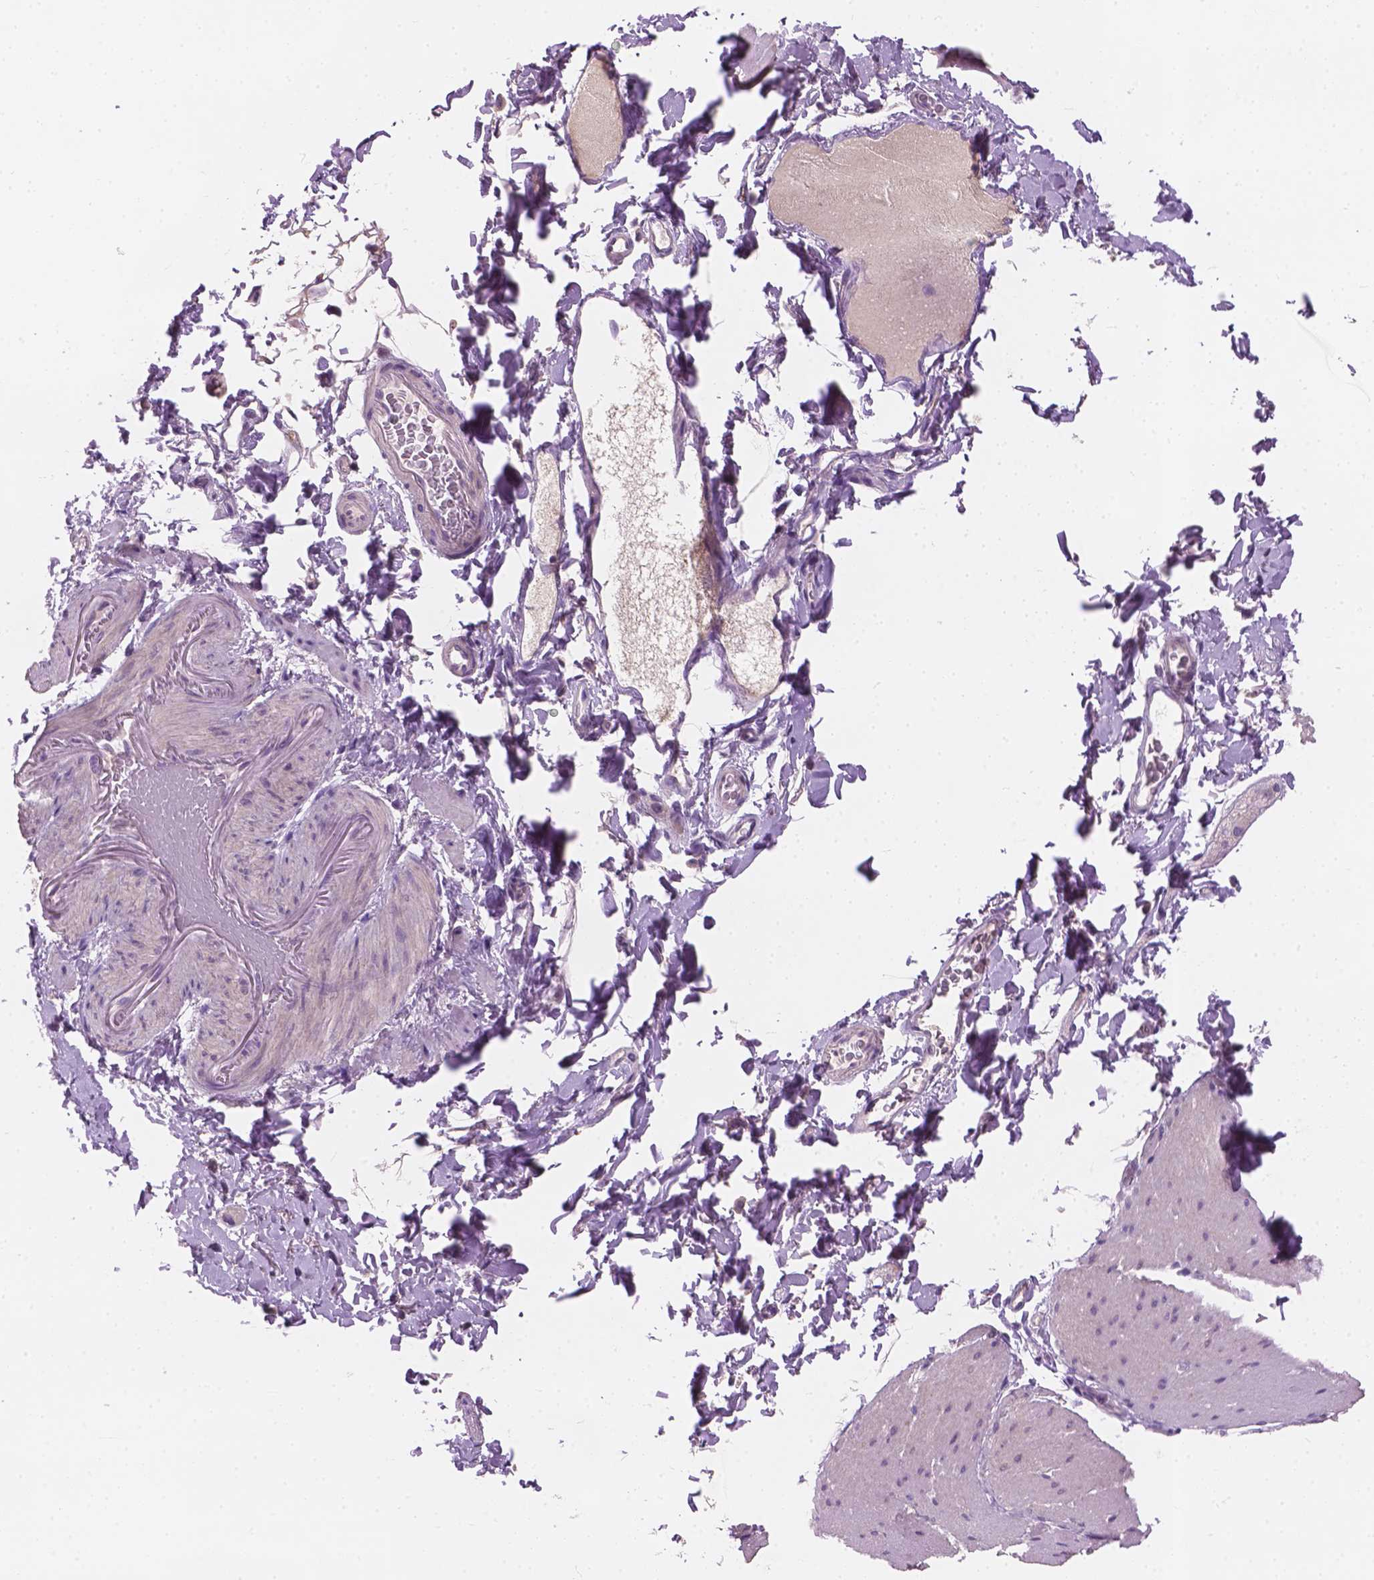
{"staining": {"intensity": "negative", "quantity": "none", "location": "none"}, "tissue": "smooth muscle", "cell_type": "Smooth muscle cells", "image_type": "normal", "snomed": [{"axis": "morphology", "description": "Normal tissue, NOS"}, {"axis": "topography", "description": "Smooth muscle"}, {"axis": "topography", "description": "Colon"}], "caption": "This is an immunohistochemistry (IHC) histopathology image of benign human smooth muscle. There is no expression in smooth muscle cells.", "gene": "KRT17", "patient": {"sex": "male", "age": 73}}